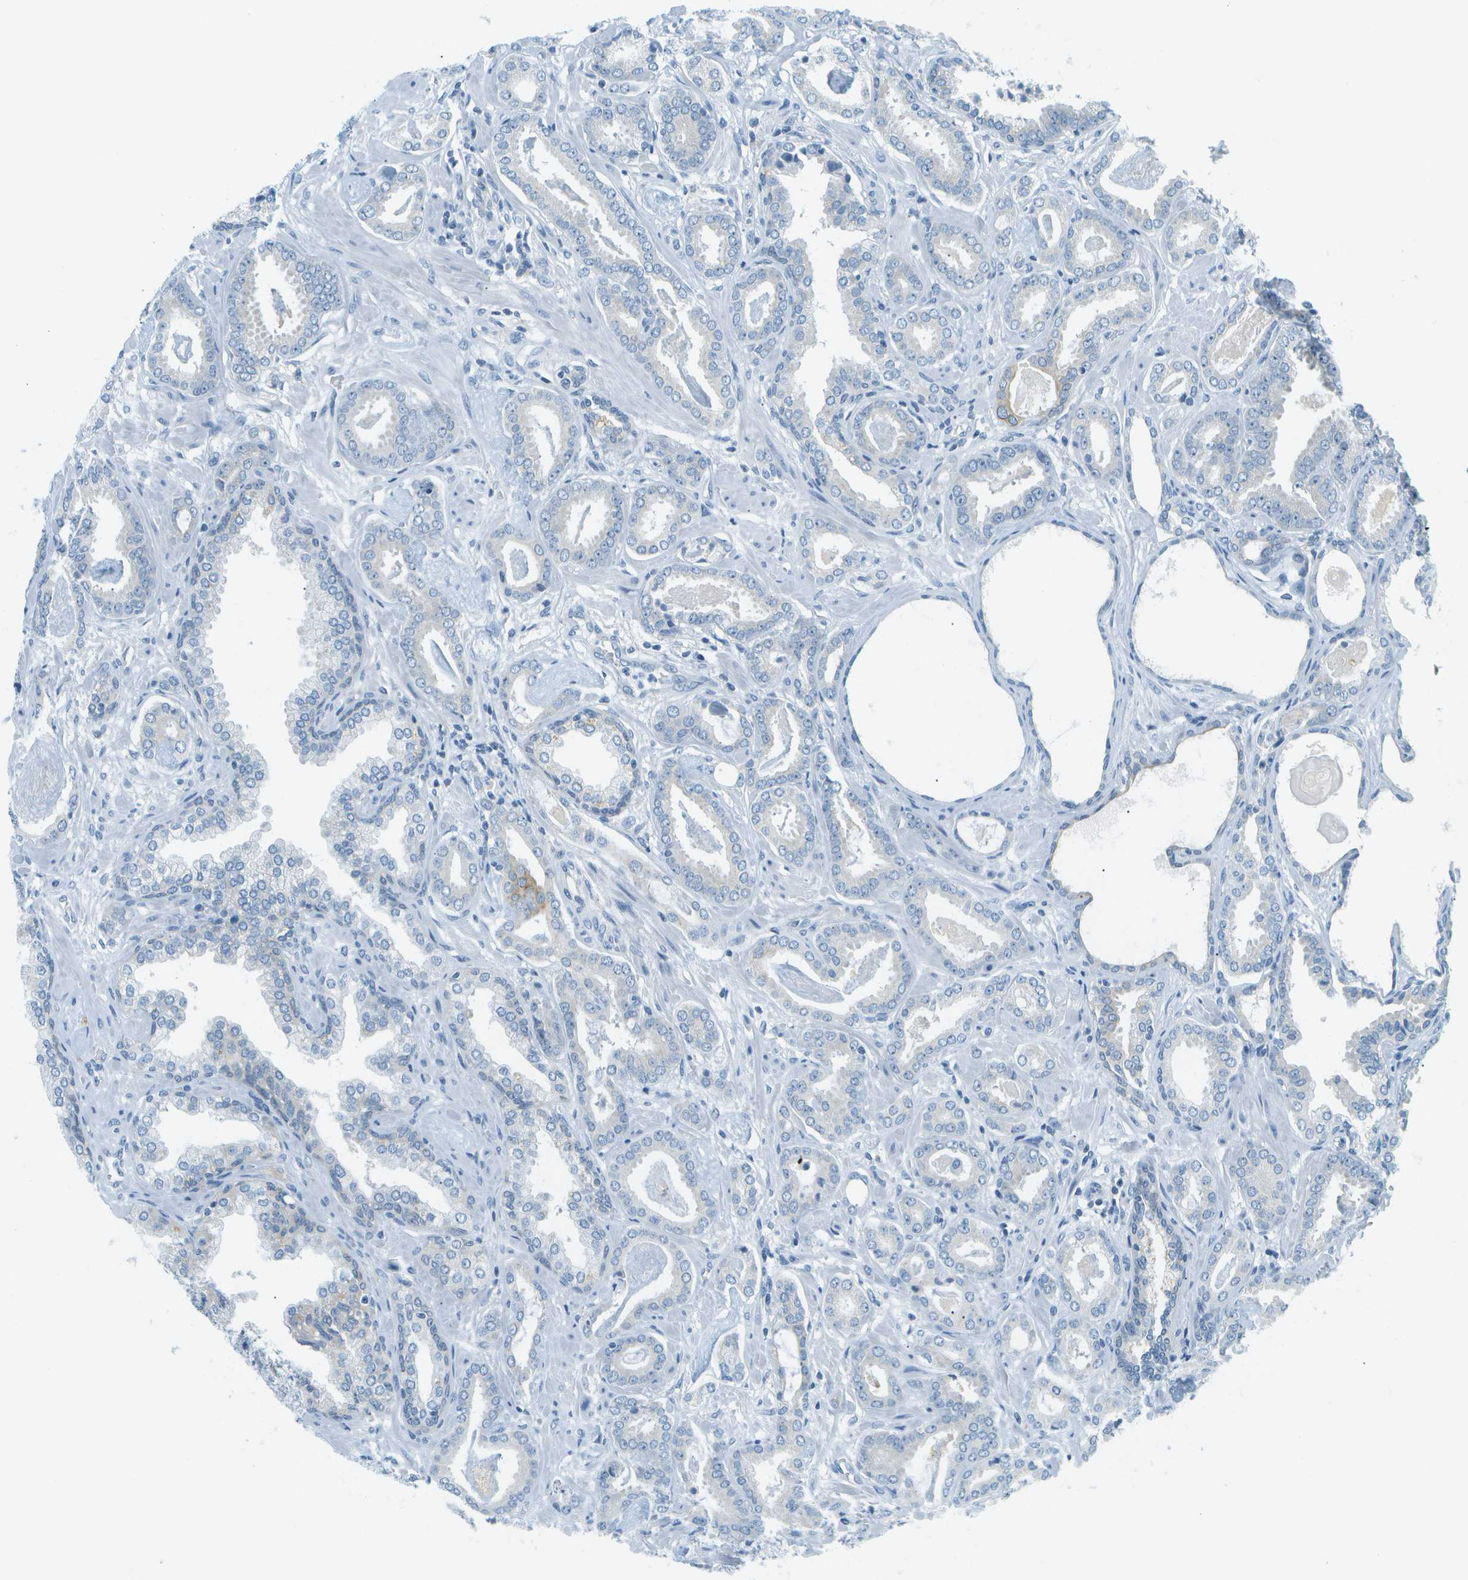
{"staining": {"intensity": "negative", "quantity": "none", "location": "none"}, "tissue": "prostate cancer", "cell_type": "Tumor cells", "image_type": "cancer", "snomed": [{"axis": "morphology", "description": "Adenocarcinoma, Low grade"}, {"axis": "topography", "description": "Prostate"}], "caption": "Low-grade adenocarcinoma (prostate) was stained to show a protein in brown. There is no significant positivity in tumor cells. (Stains: DAB (3,3'-diaminobenzidine) IHC with hematoxylin counter stain, Microscopy: brightfield microscopy at high magnification).", "gene": "SMYD5", "patient": {"sex": "male", "age": 53}}